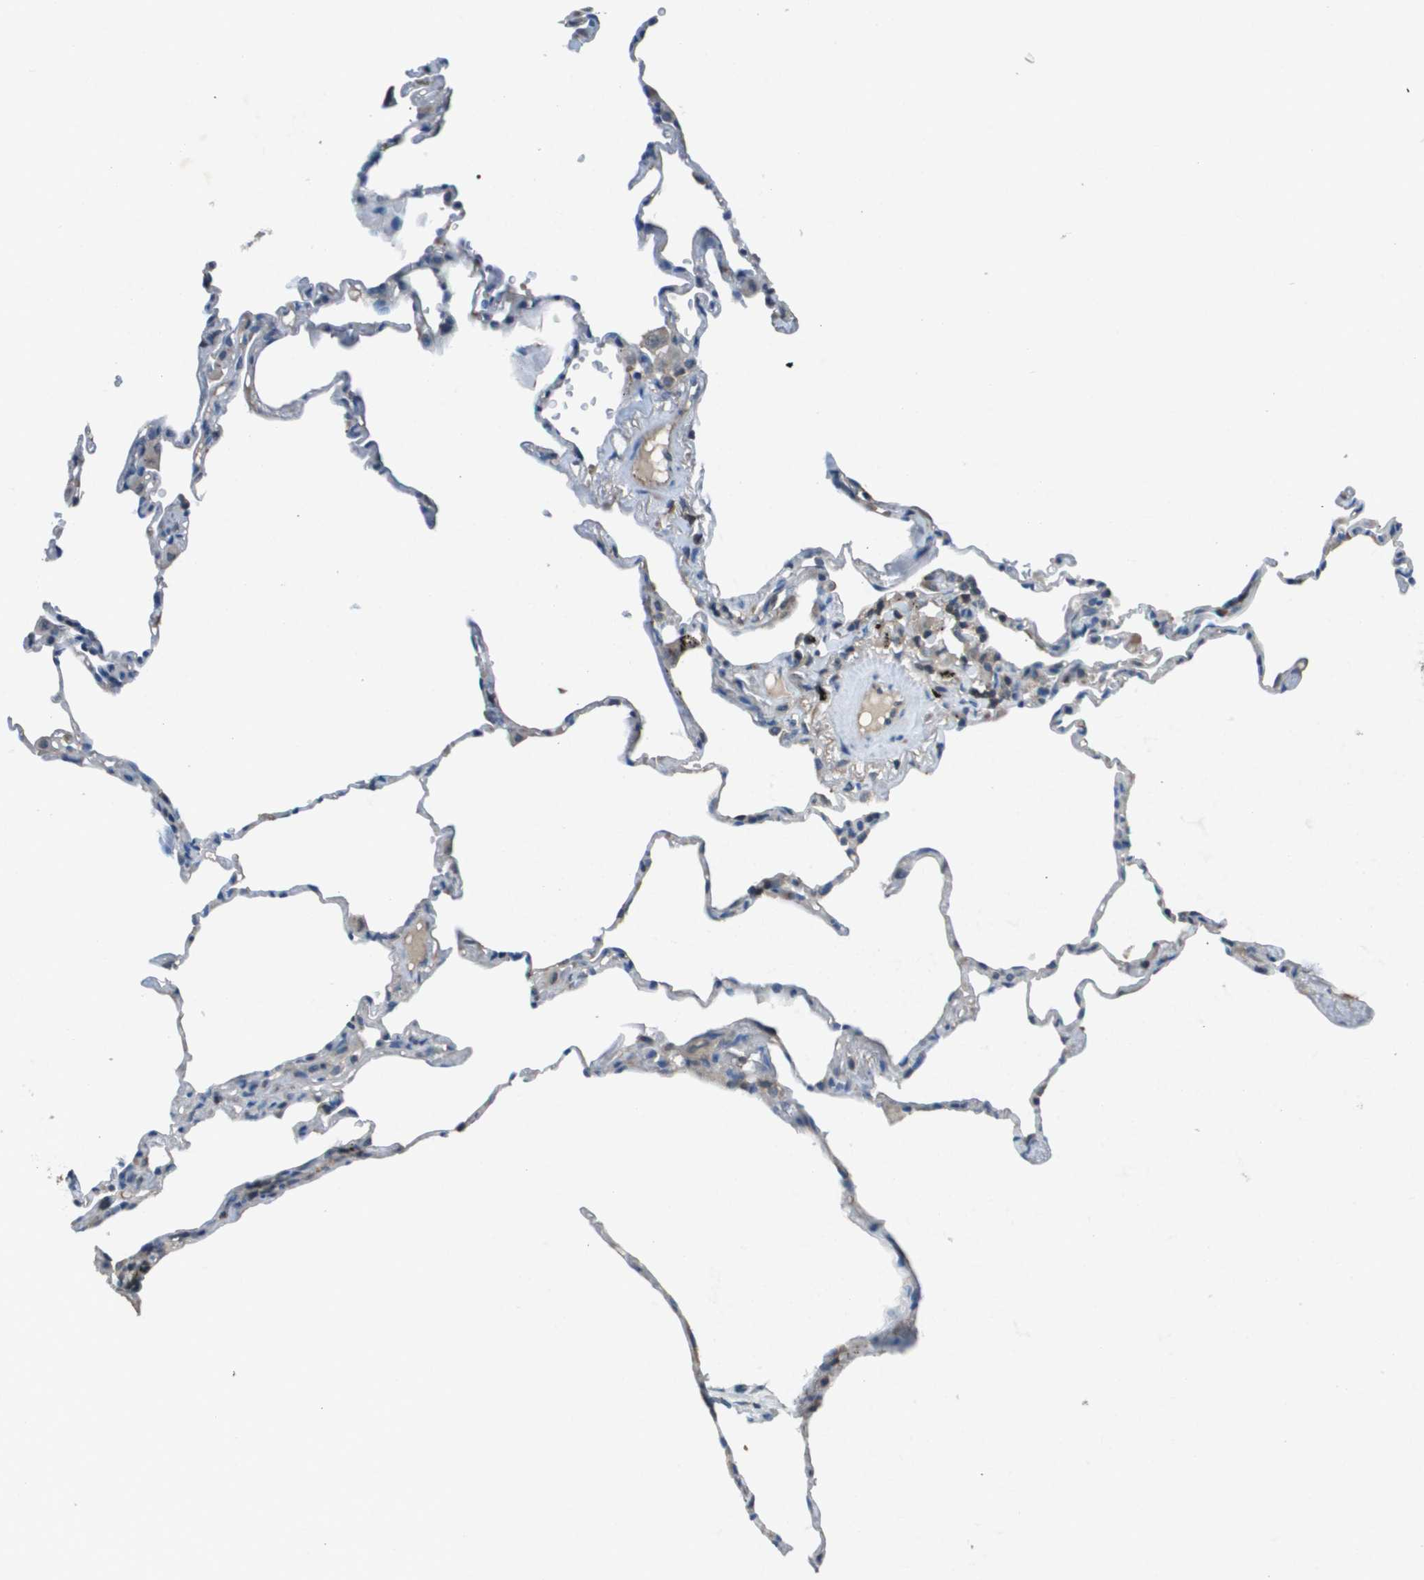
{"staining": {"intensity": "negative", "quantity": "none", "location": "none"}, "tissue": "lung", "cell_type": "Alveolar cells", "image_type": "normal", "snomed": [{"axis": "morphology", "description": "Normal tissue, NOS"}, {"axis": "topography", "description": "Lung"}], "caption": "This photomicrograph is of normal lung stained with immunohistochemistry (IHC) to label a protein in brown with the nuclei are counter-stained blue. There is no staining in alveolar cells.", "gene": "CAMK4", "patient": {"sex": "male", "age": 59}}